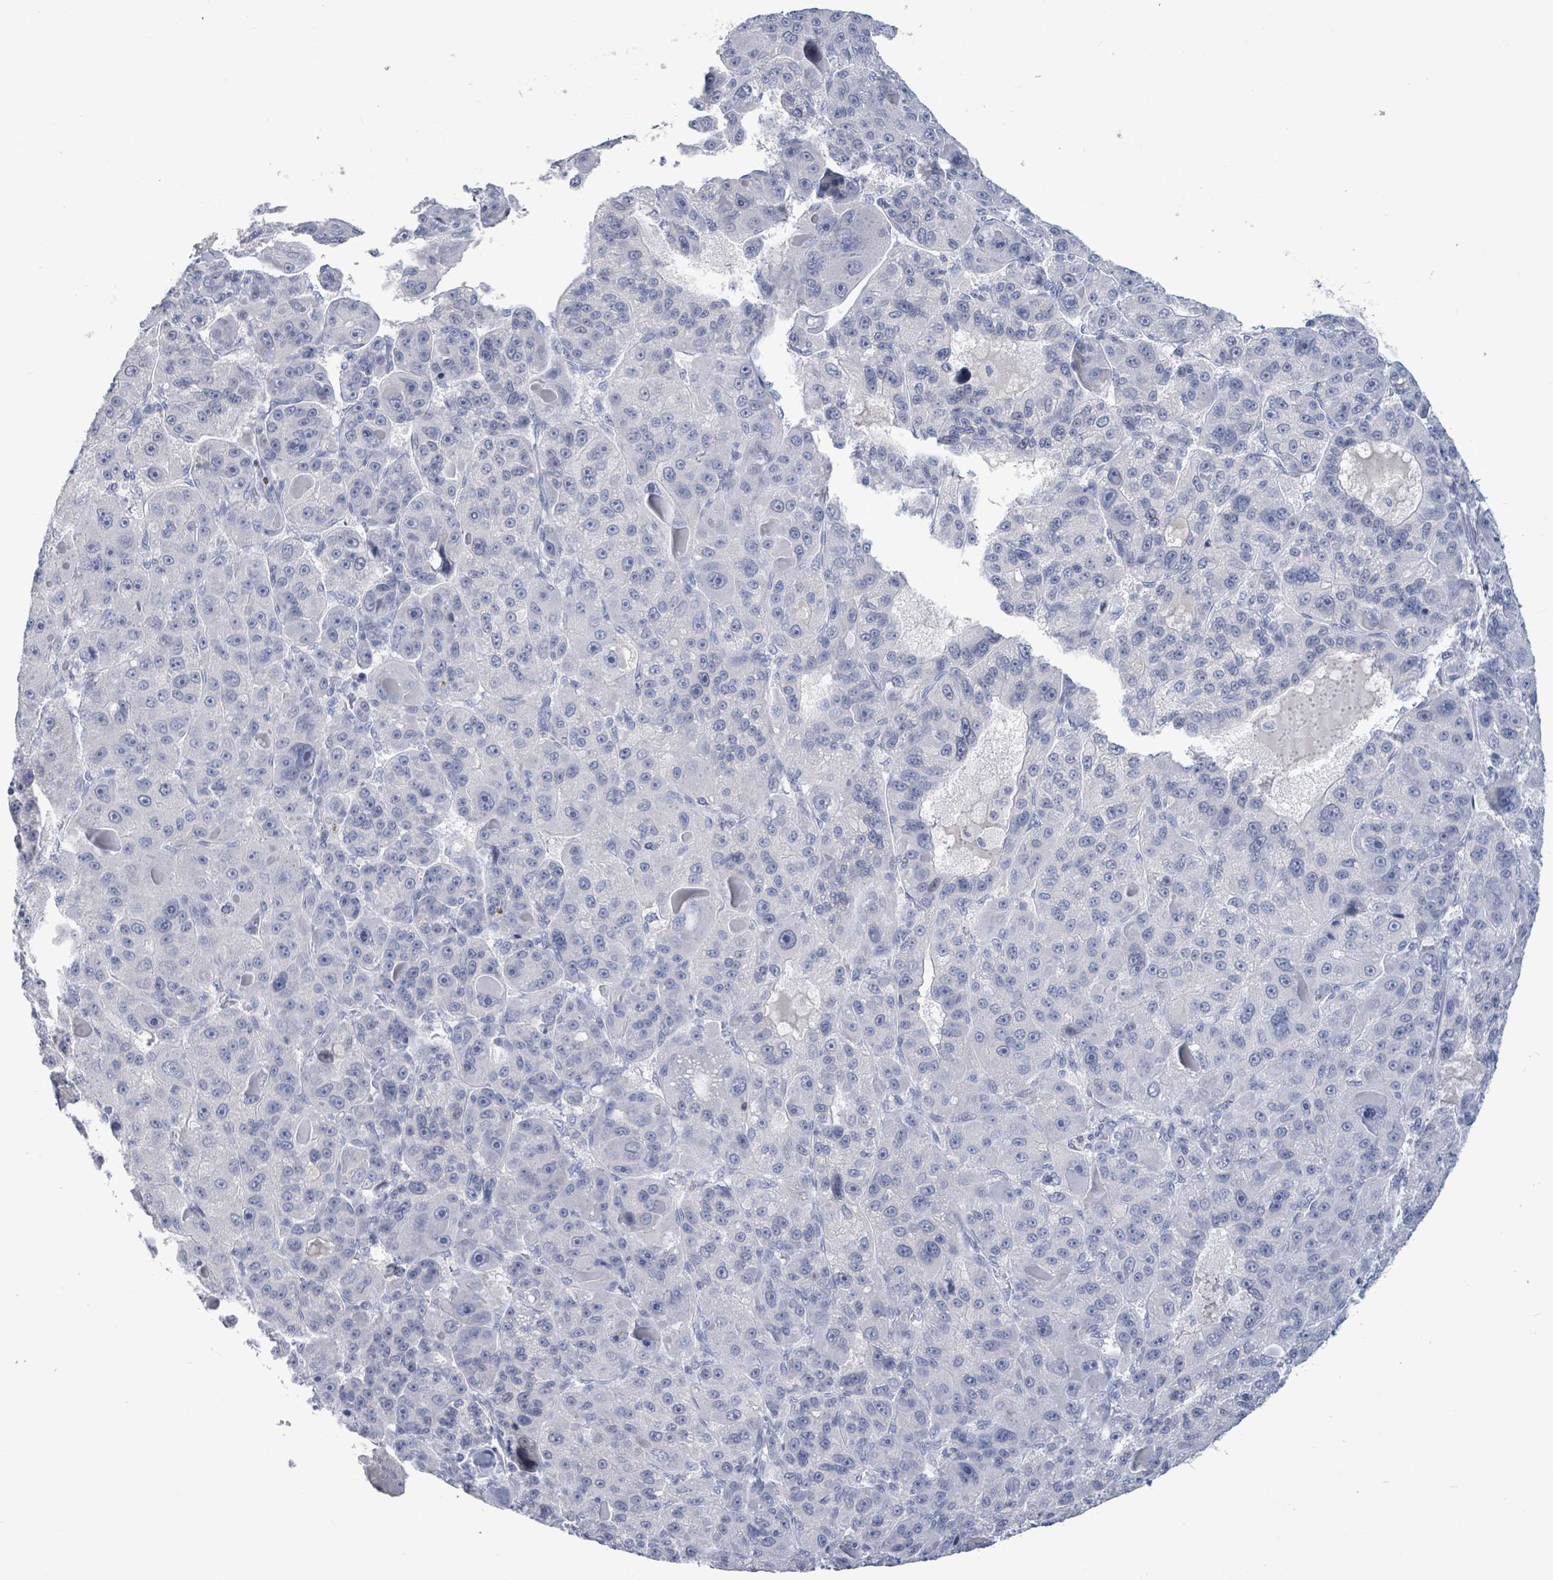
{"staining": {"intensity": "negative", "quantity": "none", "location": "none"}, "tissue": "liver cancer", "cell_type": "Tumor cells", "image_type": "cancer", "snomed": [{"axis": "morphology", "description": "Carcinoma, Hepatocellular, NOS"}, {"axis": "topography", "description": "Liver"}], "caption": "Tumor cells are negative for protein expression in human liver cancer (hepatocellular carcinoma).", "gene": "NTN3", "patient": {"sex": "male", "age": 76}}